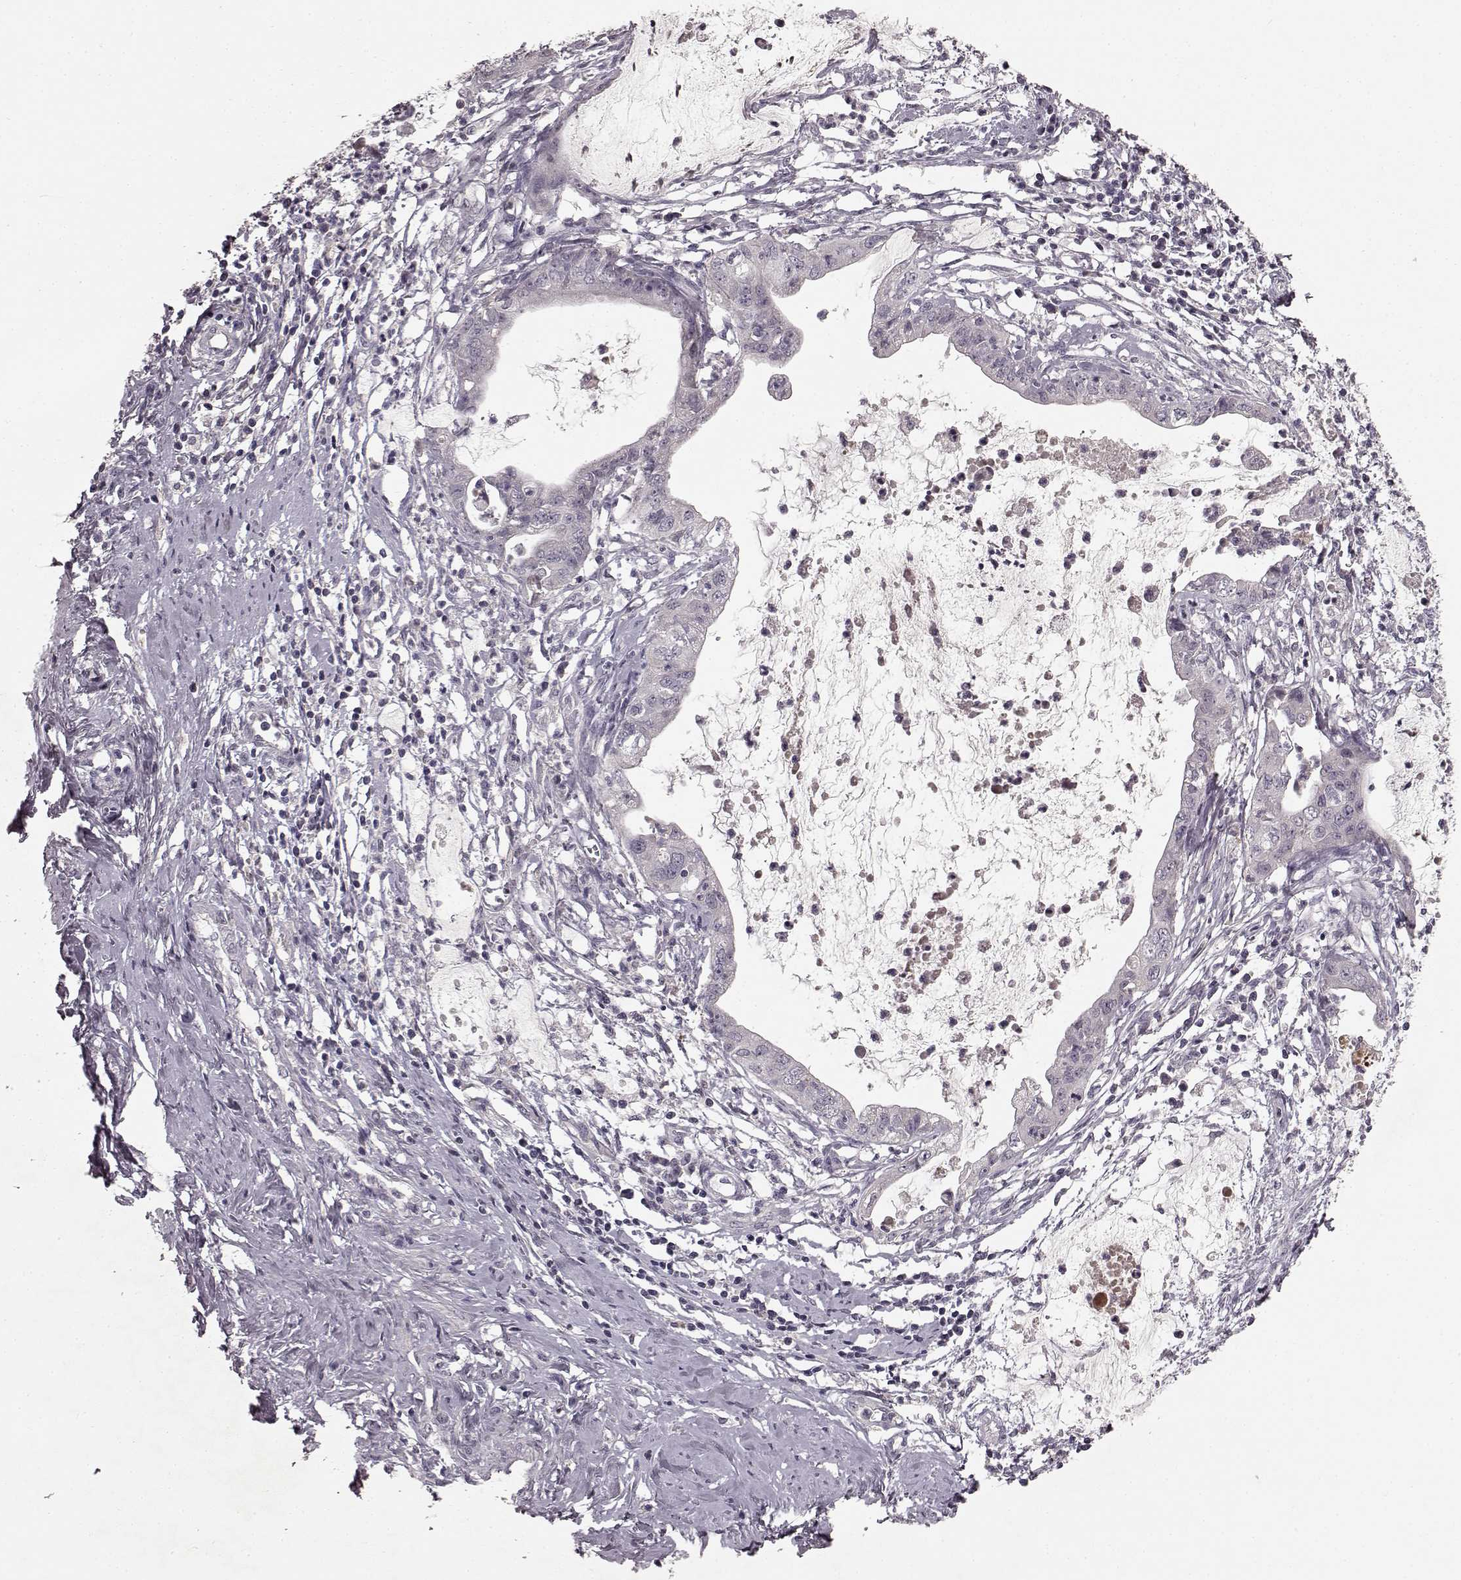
{"staining": {"intensity": "negative", "quantity": "none", "location": "none"}, "tissue": "cervical cancer", "cell_type": "Tumor cells", "image_type": "cancer", "snomed": [{"axis": "morphology", "description": "Normal tissue, NOS"}, {"axis": "morphology", "description": "Adenocarcinoma, NOS"}, {"axis": "topography", "description": "Cervix"}], "caption": "DAB (3,3'-diaminobenzidine) immunohistochemical staining of cervical cancer (adenocarcinoma) exhibits no significant staining in tumor cells. (DAB immunohistochemistry (IHC) with hematoxylin counter stain).", "gene": "SLC22A18", "patient": {"sex": "female", "age": 38}}